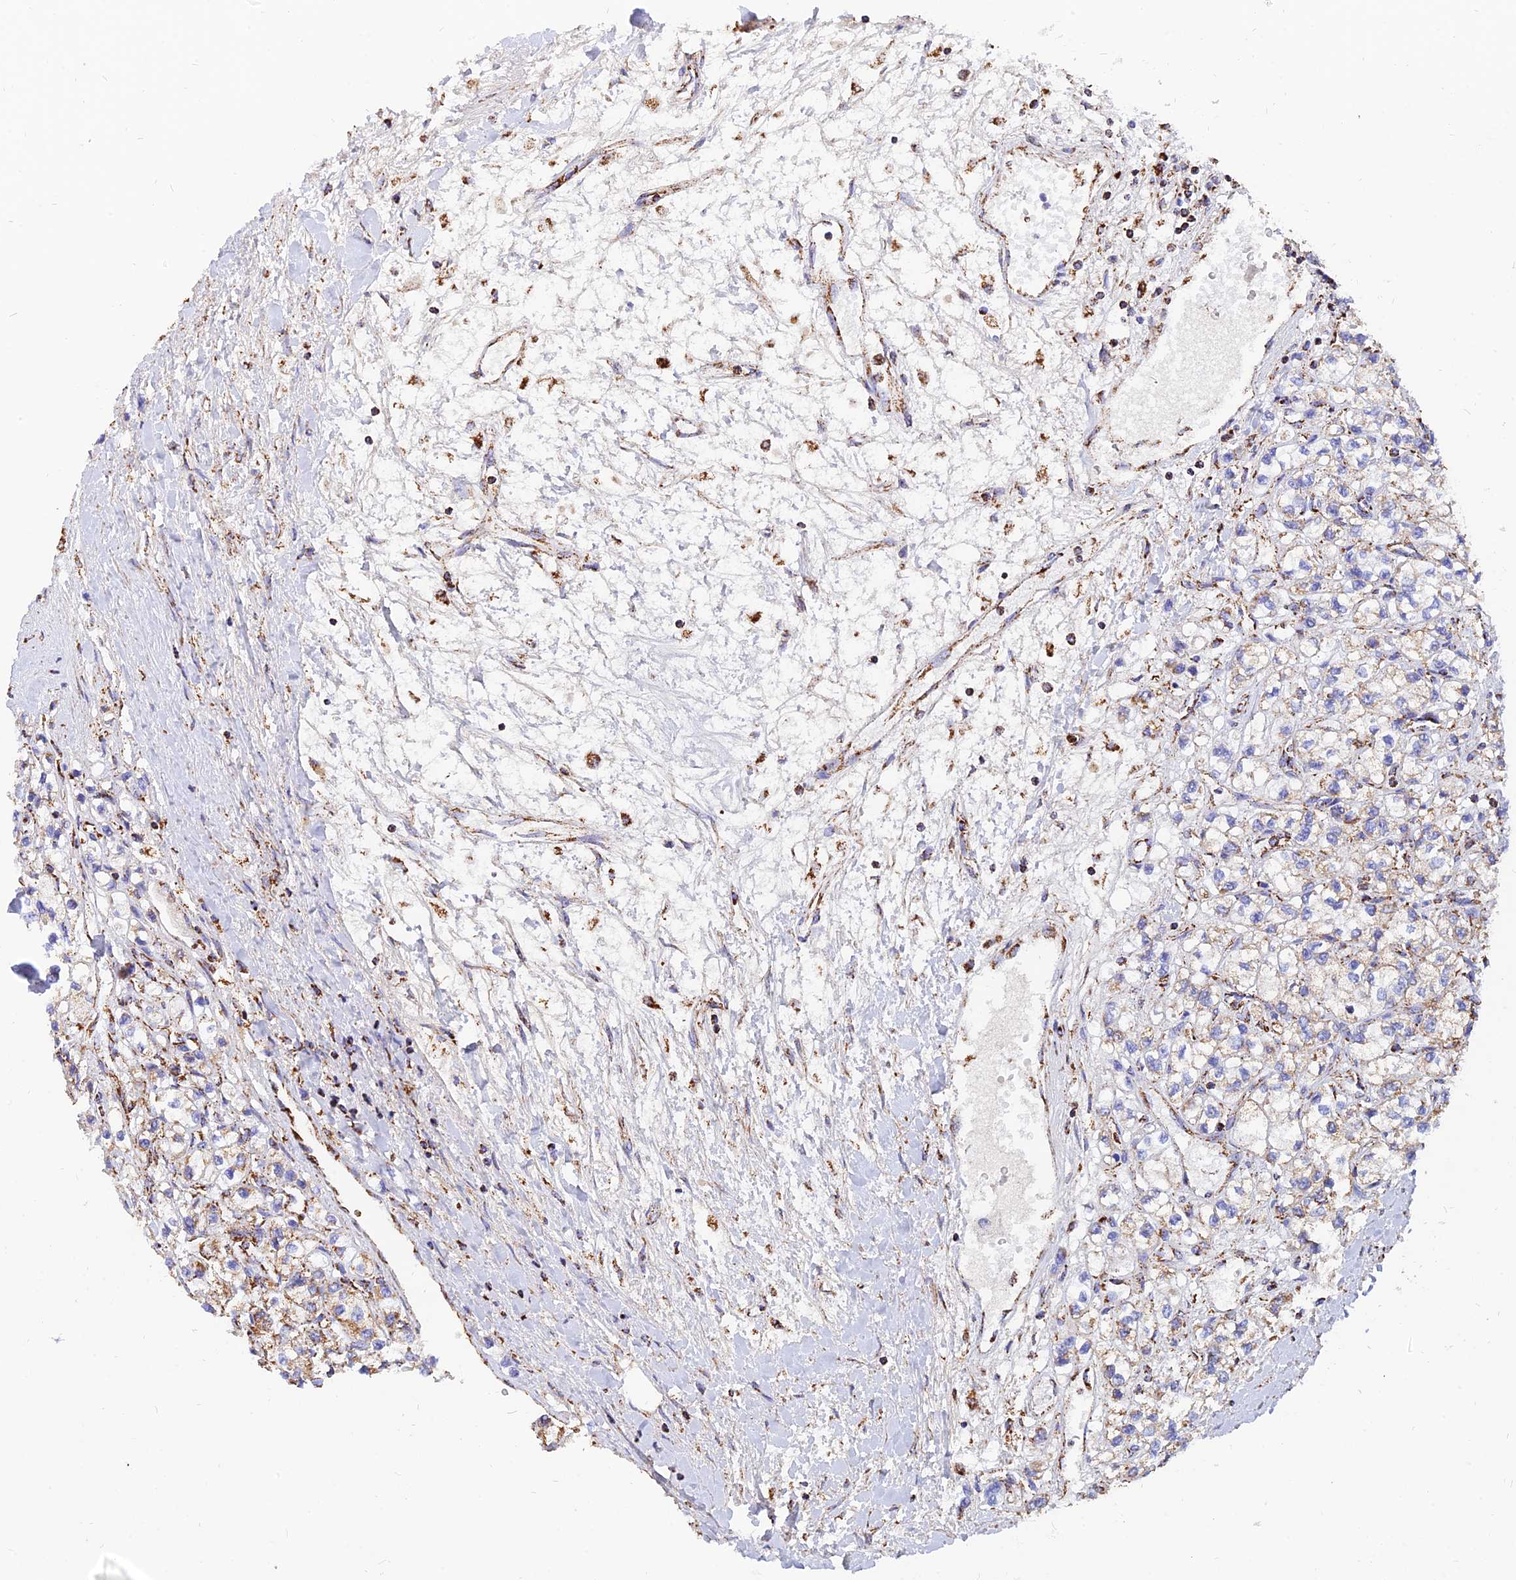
{"staining": {"intensity": "negative", "quantity": "none", "location": "none"}, "tissue": "renal cancer", "cell_type": "Tumor cells", "image_type": "cancer", "snomed": [{"axis": "morphology", "description": "Adenocarcinoma, NOS"}, {"axis": "topography", "description": "Kidney"}], "caption": "A micrograph of renal cancer stained for a protein reveals no brown staining in tumor cells. (Brightfield microscopy of DAB immunohistochemistry at high magnification).", "gene": "NDUFB6", "patient": {"sex": "male", "age": 80}}